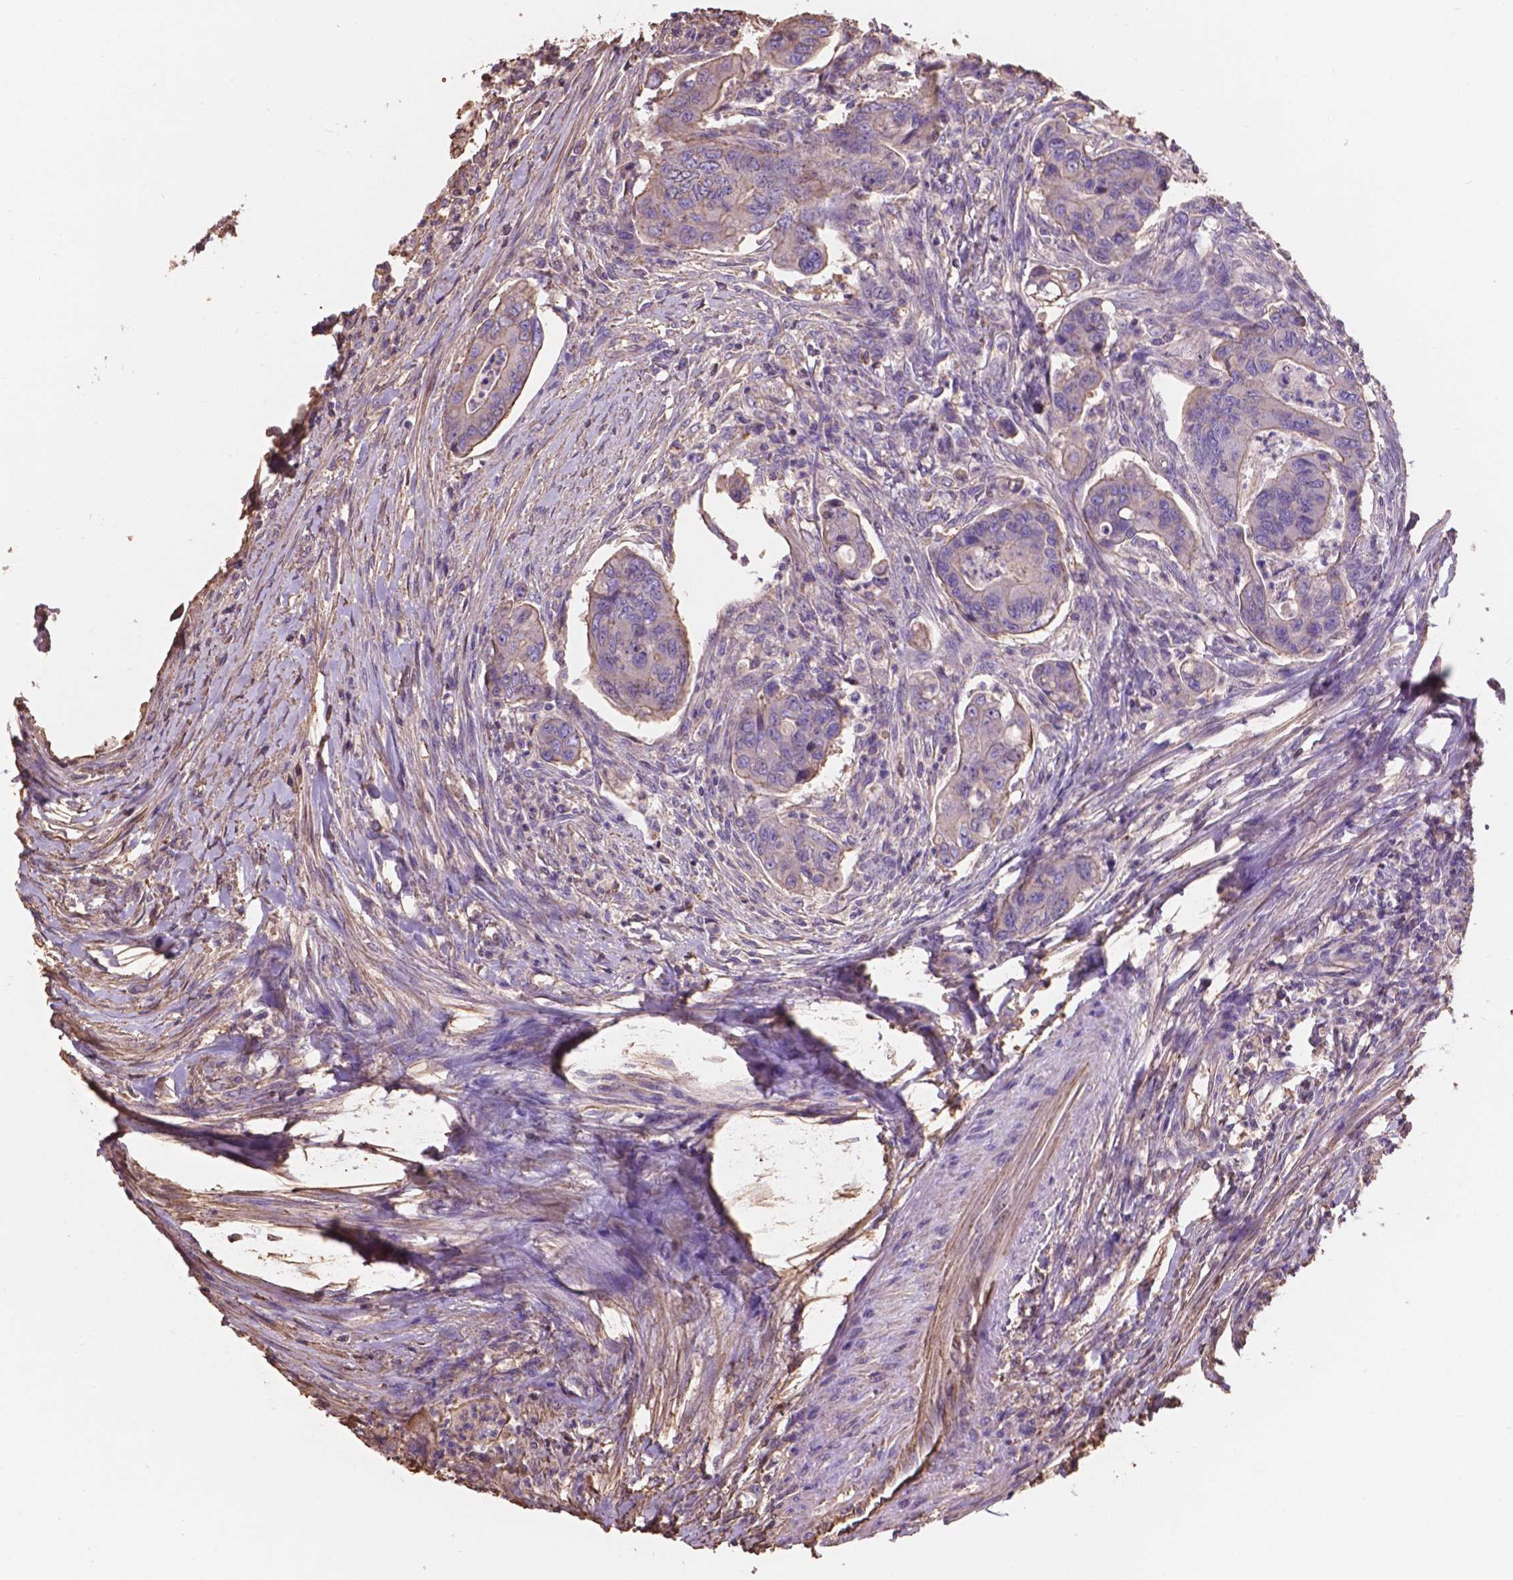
{"staining": {"intensity": "moderate", "quantity": "<25%", "location": "cytoplasmic/membranous"}, "tissue": "colorectal cancer", "cell_type": "Tumor cells", "image_type": "cancer", "snomed": [{"axis": "morphology", "description": "Adenocarcinoma, NOS"}, {"axis": "topography", "description": "Colon"}], "caption": "Protein expression analysis of human colorectal adenocarcinoma reveals moderate cytoplasmic/membranous expression in approximately <25% of tumor cells. (DAB (3,3'-diaminobenzidine) = brown stain, brightfield microscopy at high magnification).", "gene": "NIPA2", "patient": {"sex": "female", "age": 67}}